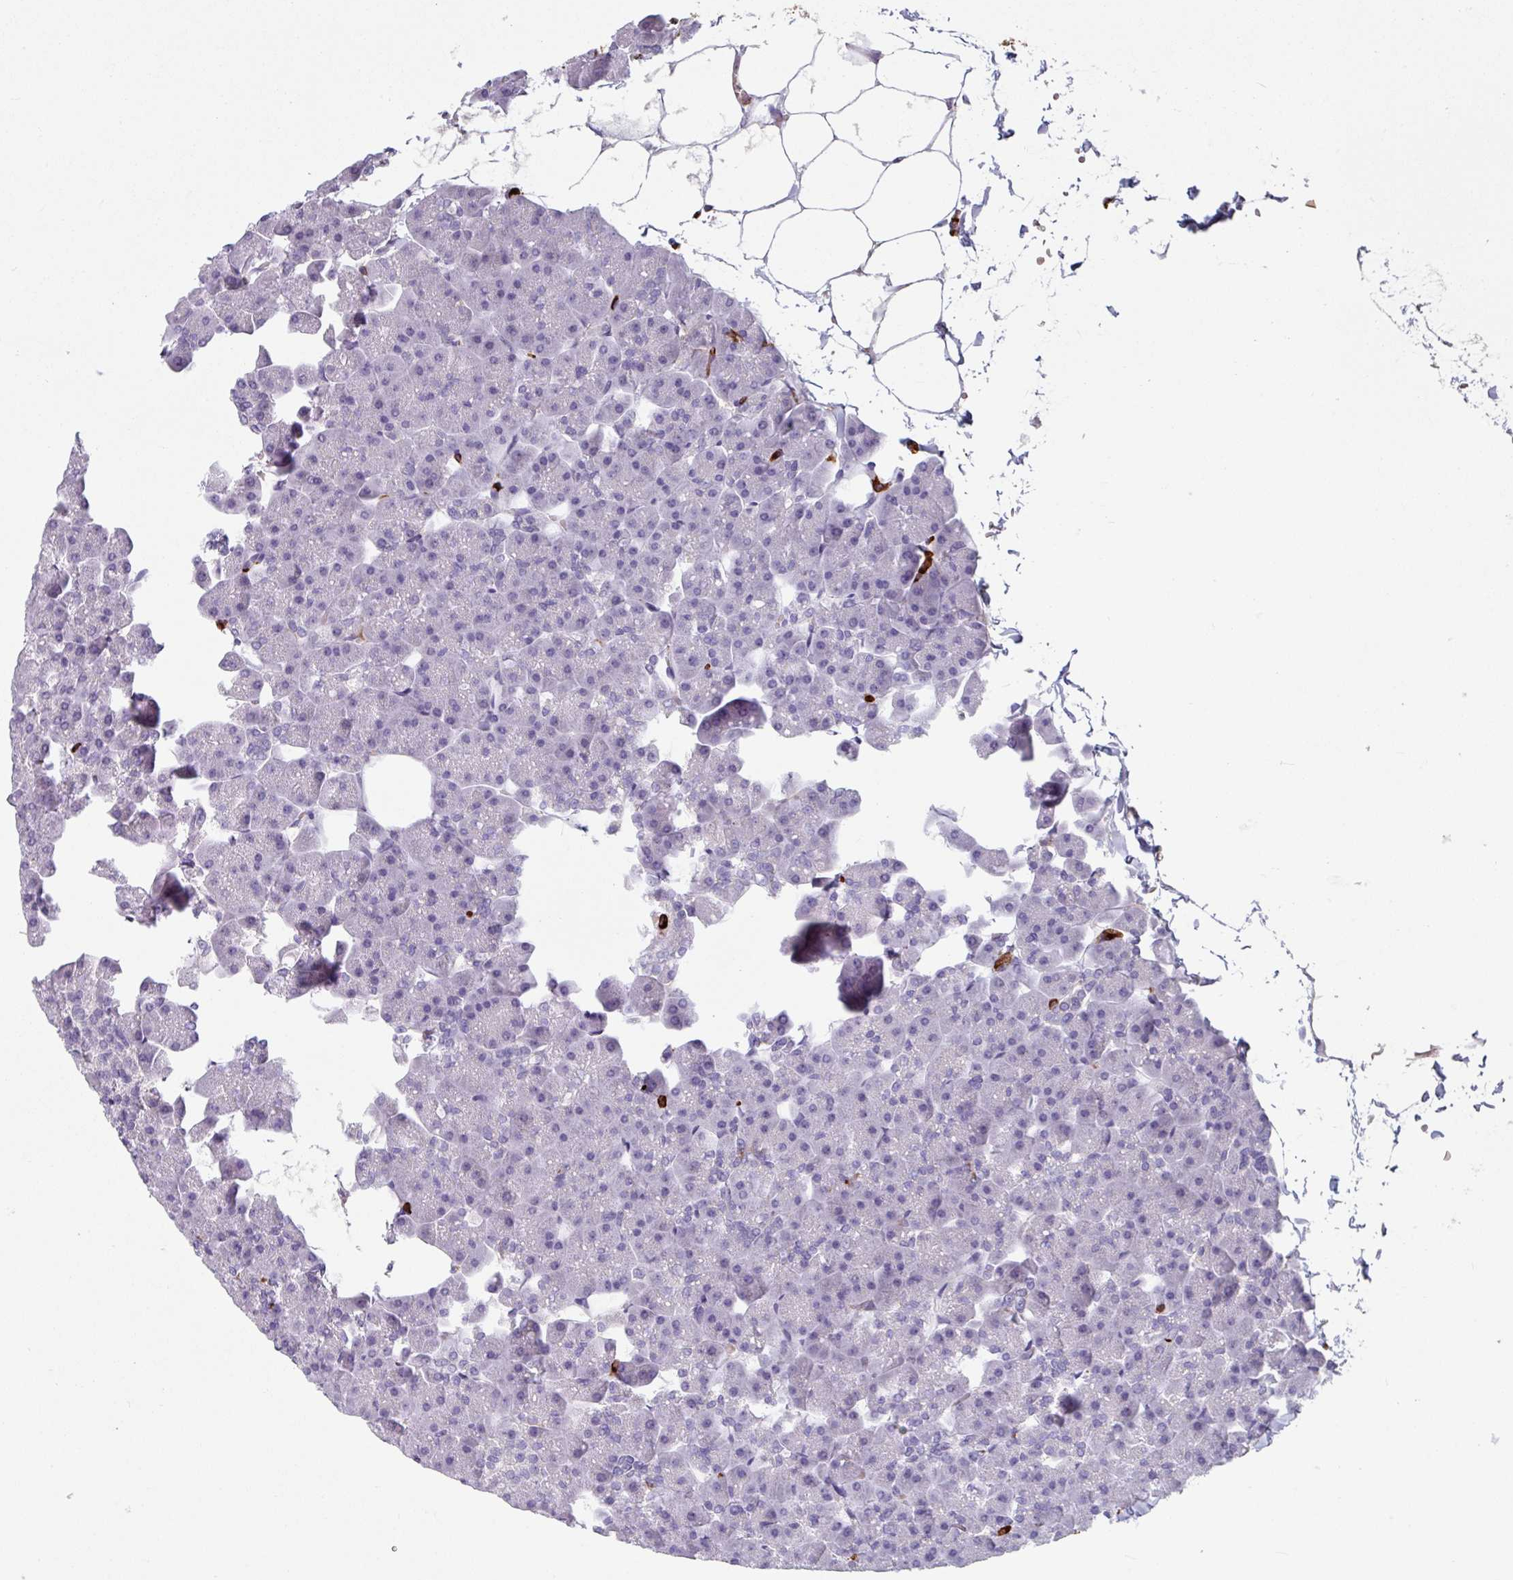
{"staining": {"intensity": "negative", "quantity": "none", "location": "none"}, "tissue": "pancreas", "cell_type": "Exocrine glandular cells", "image_type": "normal", "snomed": [{"axis": "morphology", "description": "Normal tissue, NOS"}, {"axis": "topography", "description": "Pancreas"}], "caption": "Immunohistochemical staining of normal human pancreas shows no significant expression in exocrine glandular cells.", "gene": "EXOSC5", "patient": {"sex": "male", "age": 35}}